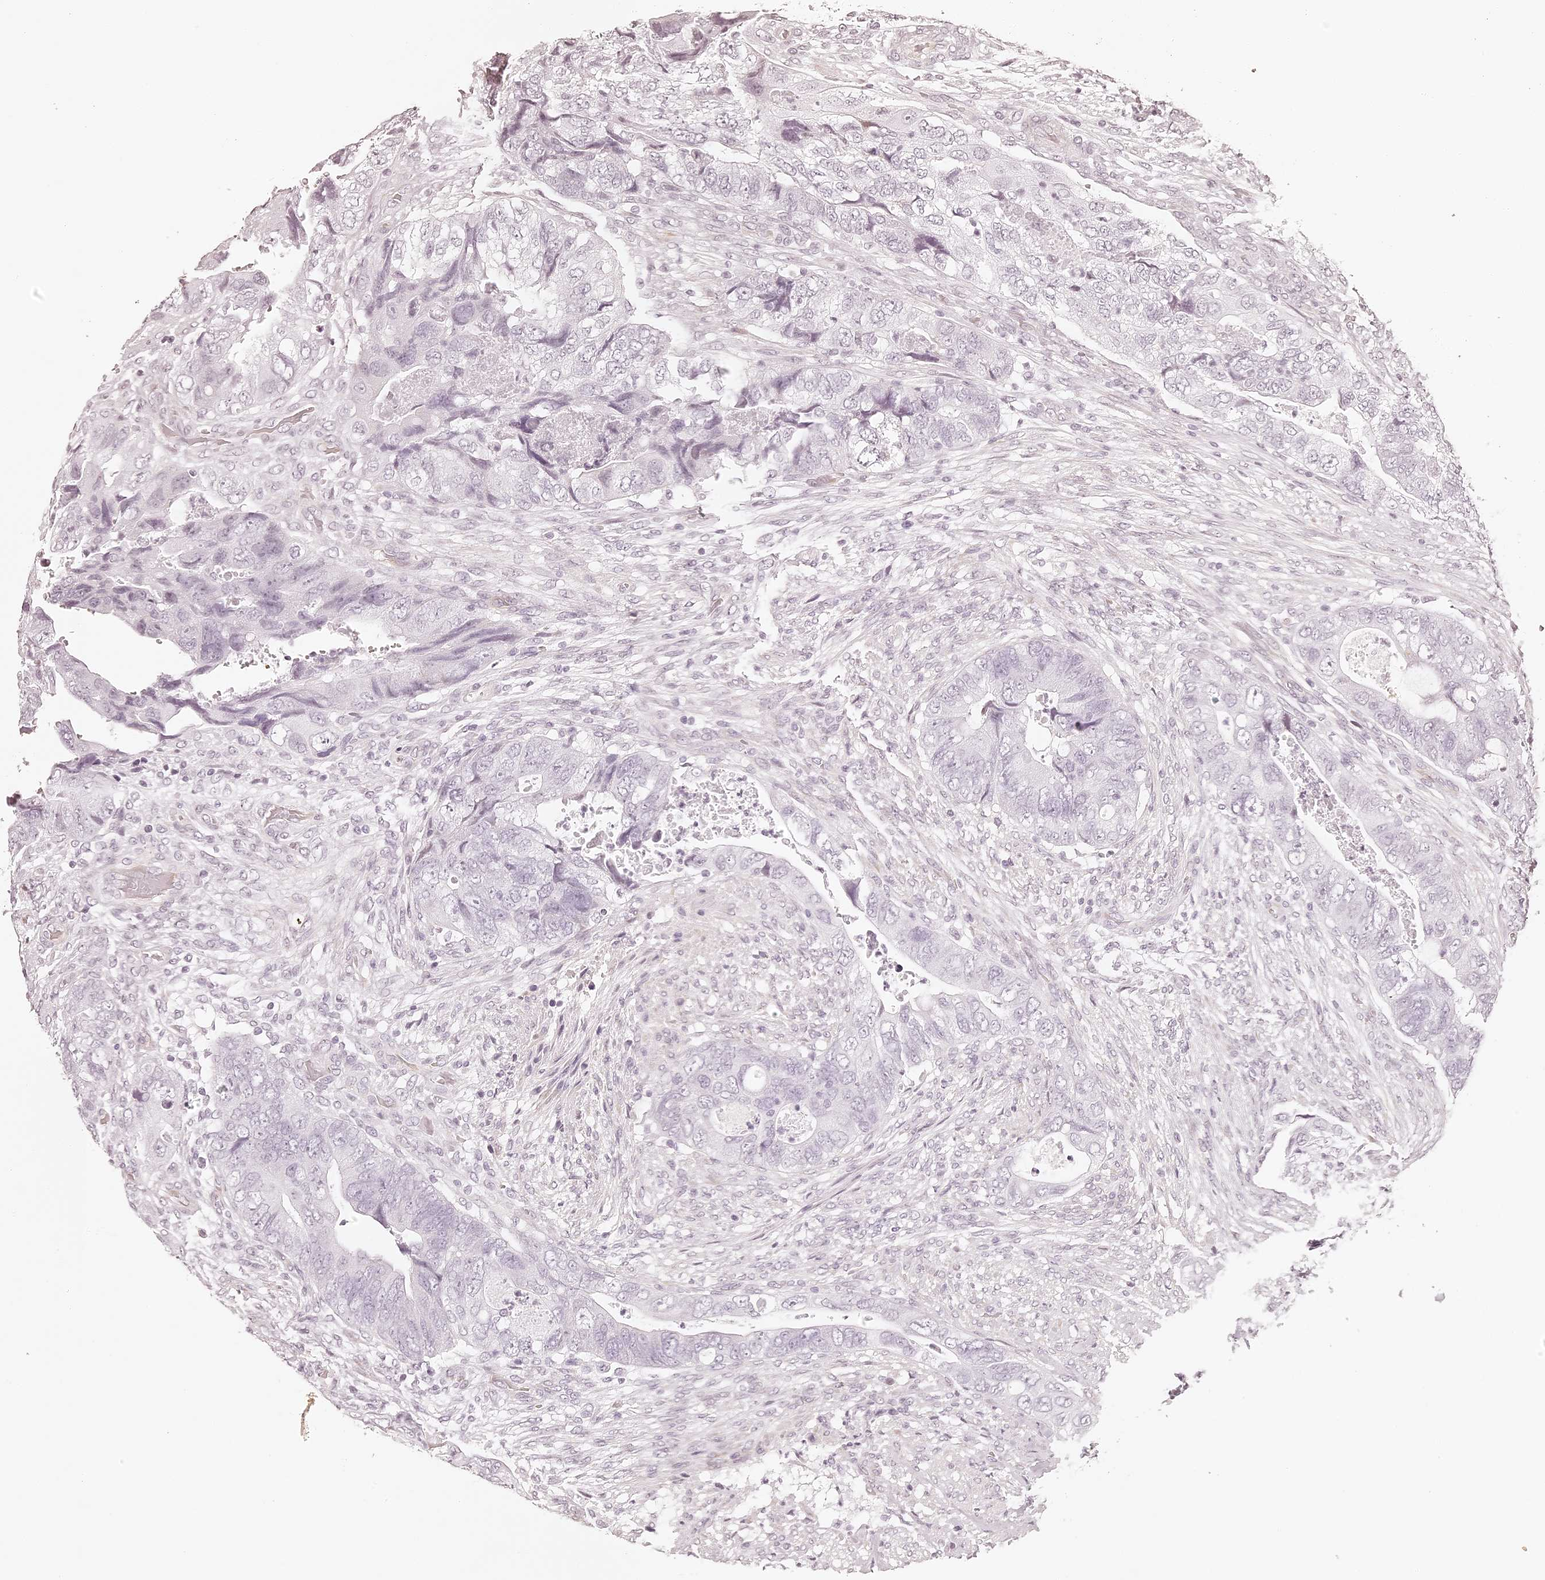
{"staining": {"intensity": "negative", "quantity": "none", "location": "none"}, "tissue": "colorectal cancer", "cell_type": "Tumor cells", "image_type": "cancer", "snomed": [{"axis": "morphology", "description": "Adenocarcinoma, NOS"}, {"axis": "topography", "description": "Rectum"}], "caption": "The immunohistochemistry image has no significant expression in tumor cells of adenocarcinoma (colorectal) tissue. (Immunohistochemistry, brightfield microscopy, high magnification).", "gene": "ELAPOR1", "patient": {"sex": "male", "age": 63}}